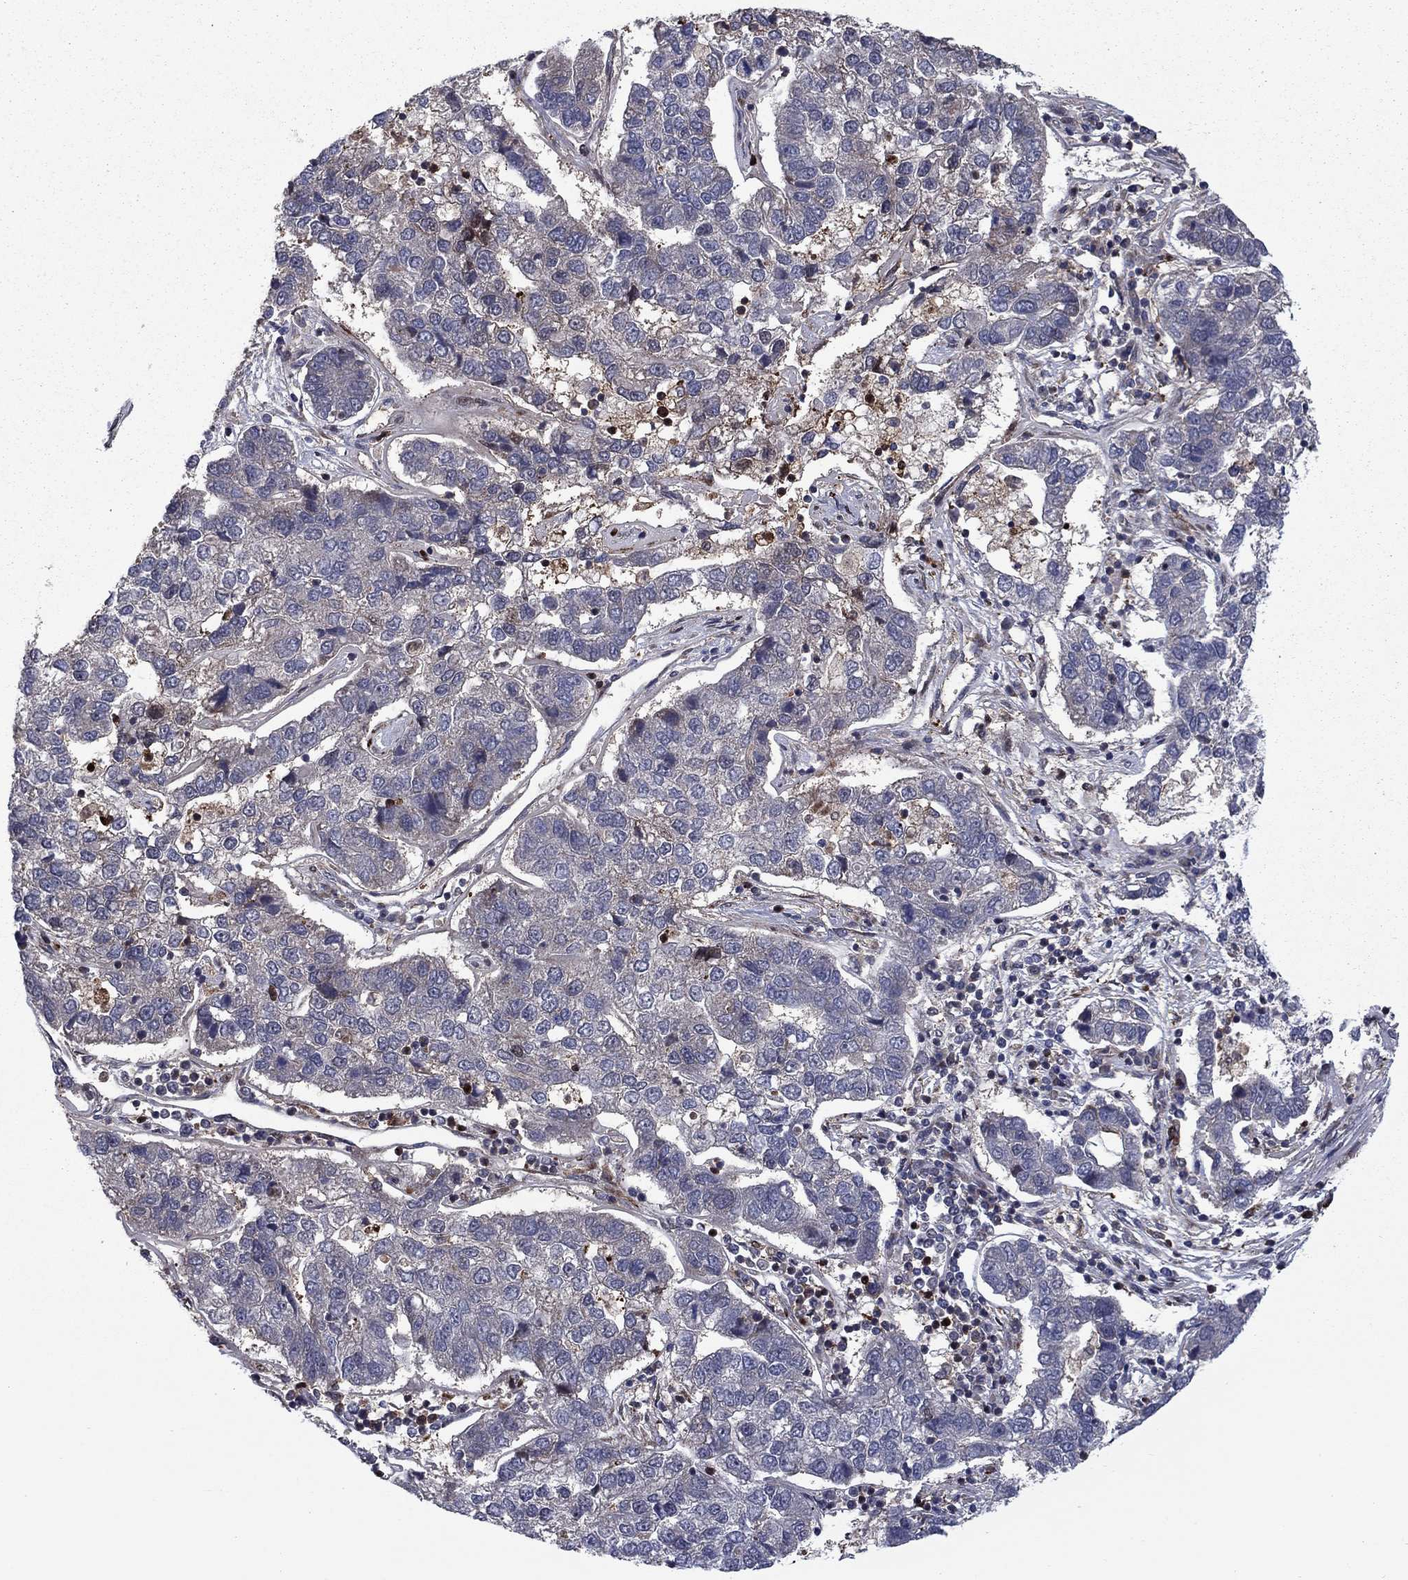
{"staining": {"intensity": "moderate", "quantity": "<25%", "location": "cytoplasmic/membranous"}, "tissue": "pancreatic cancer", "cell_type": "Tumor cells", "image_type": "cancer", "snomed": [{"axis": "morphology", "description": "Adenocarcinoma, NOS"}, {"axis": "topography", "description": "Pancreas"}], "caption": "DAB immunohistochemical staining of adenocarcinoma (pancreatic) shows moderate cytoplasmic/membranous protein staining in approximately <25% of tumor cells.", "gene": "HDAC4", "patient": {"sex": "female", "age": 61}}